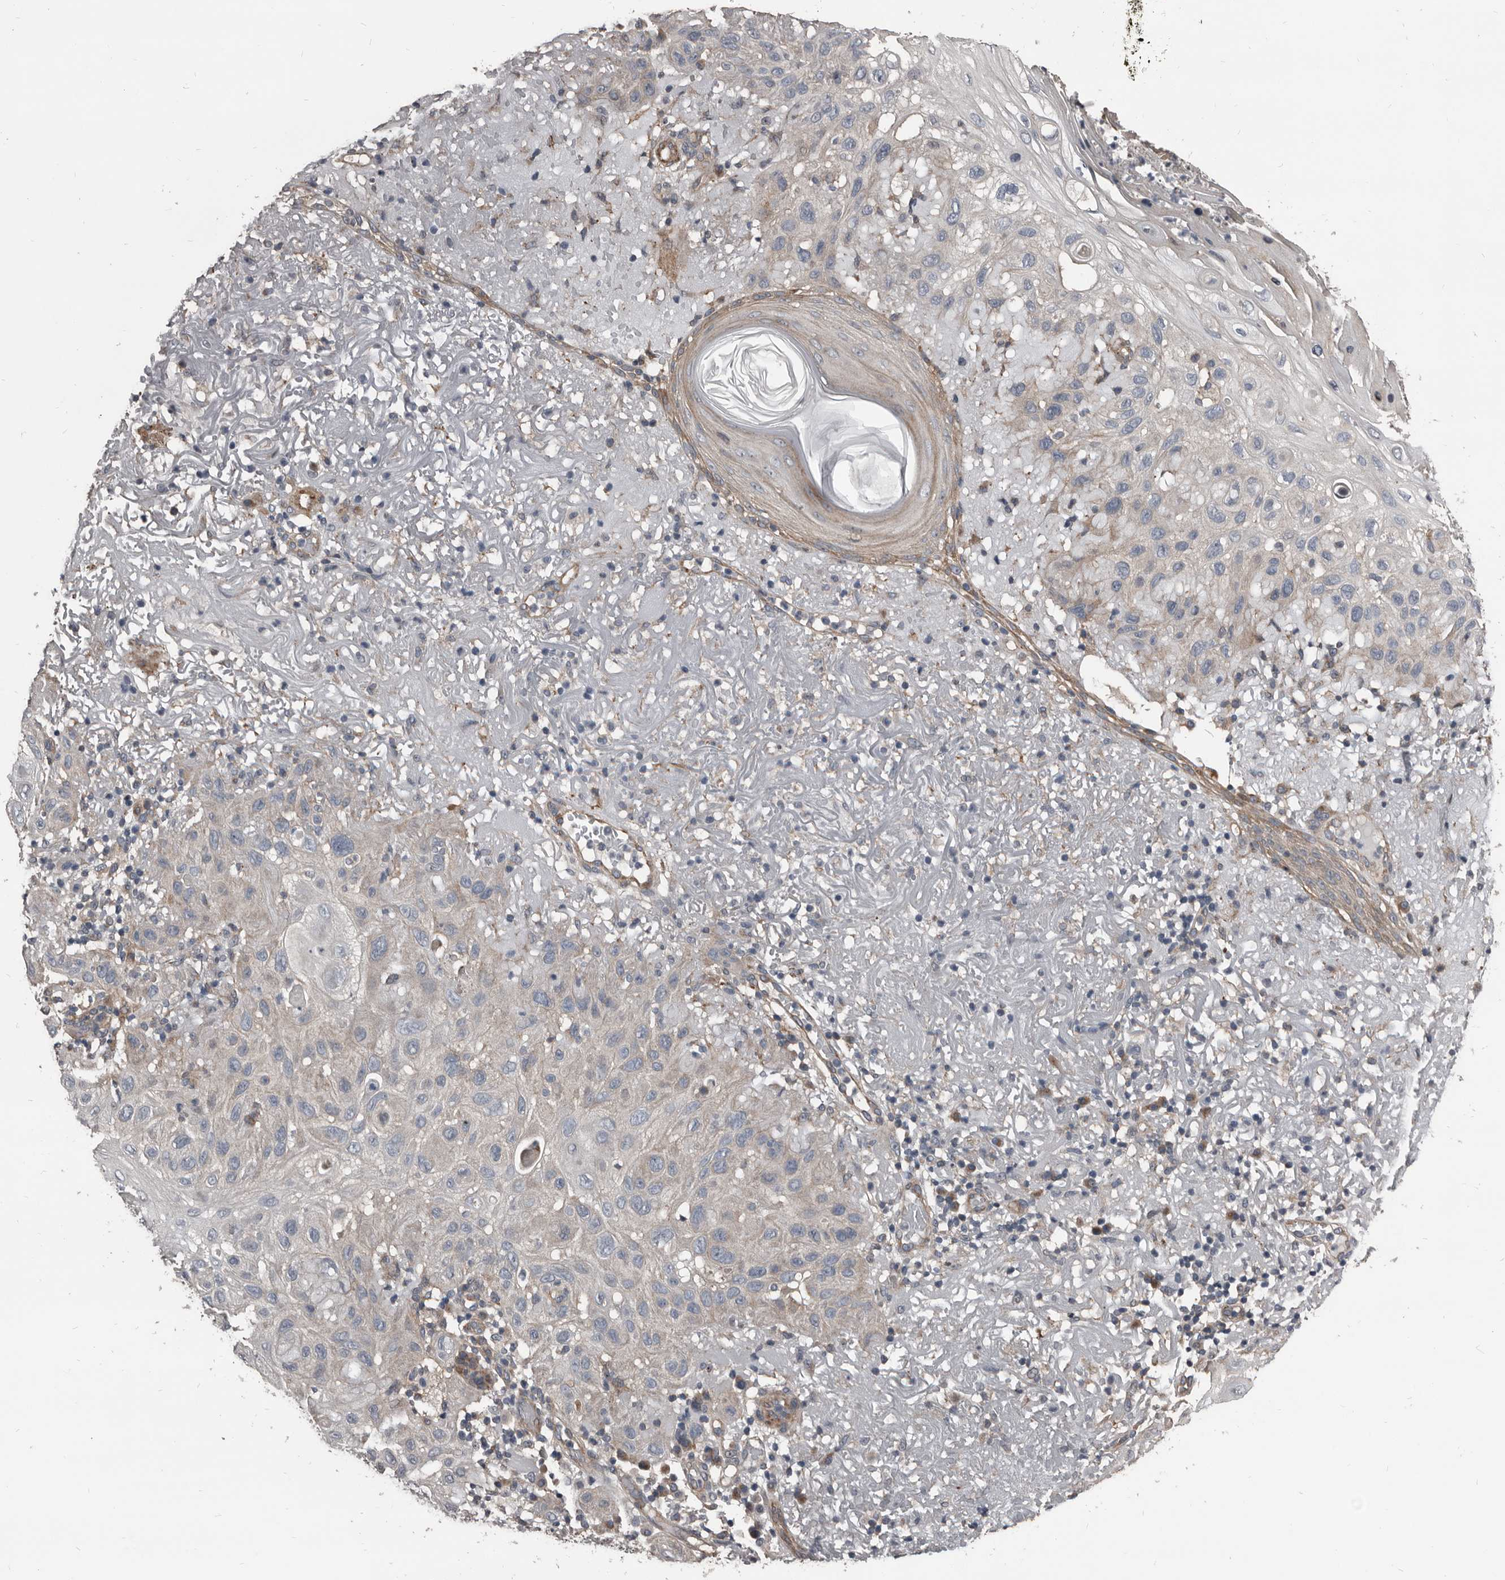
{"staining": {"intensity": "weak", "quantity": "<25%", "location": "cytoplasmic/membranous"}, "tissue": "skin cancer", "cell_type": "Tumor cells", "image_type": "cancer", "snomed": [{"axis": "morphology", "description": "Normal tissue, NOS"}, {"axis": "morphology", "description": "Squamous cell carcinoma, NOS"}, {"axis": "topography", "description": "Skin"}], "caption": "High power microscopy micrograph of an IHC photomicrograph of squamous cell carcinoma (skin), revealing no significant expression in tumor cells.", "gene": "DHPS", "patient": {"sex": "female", "age": 96}}